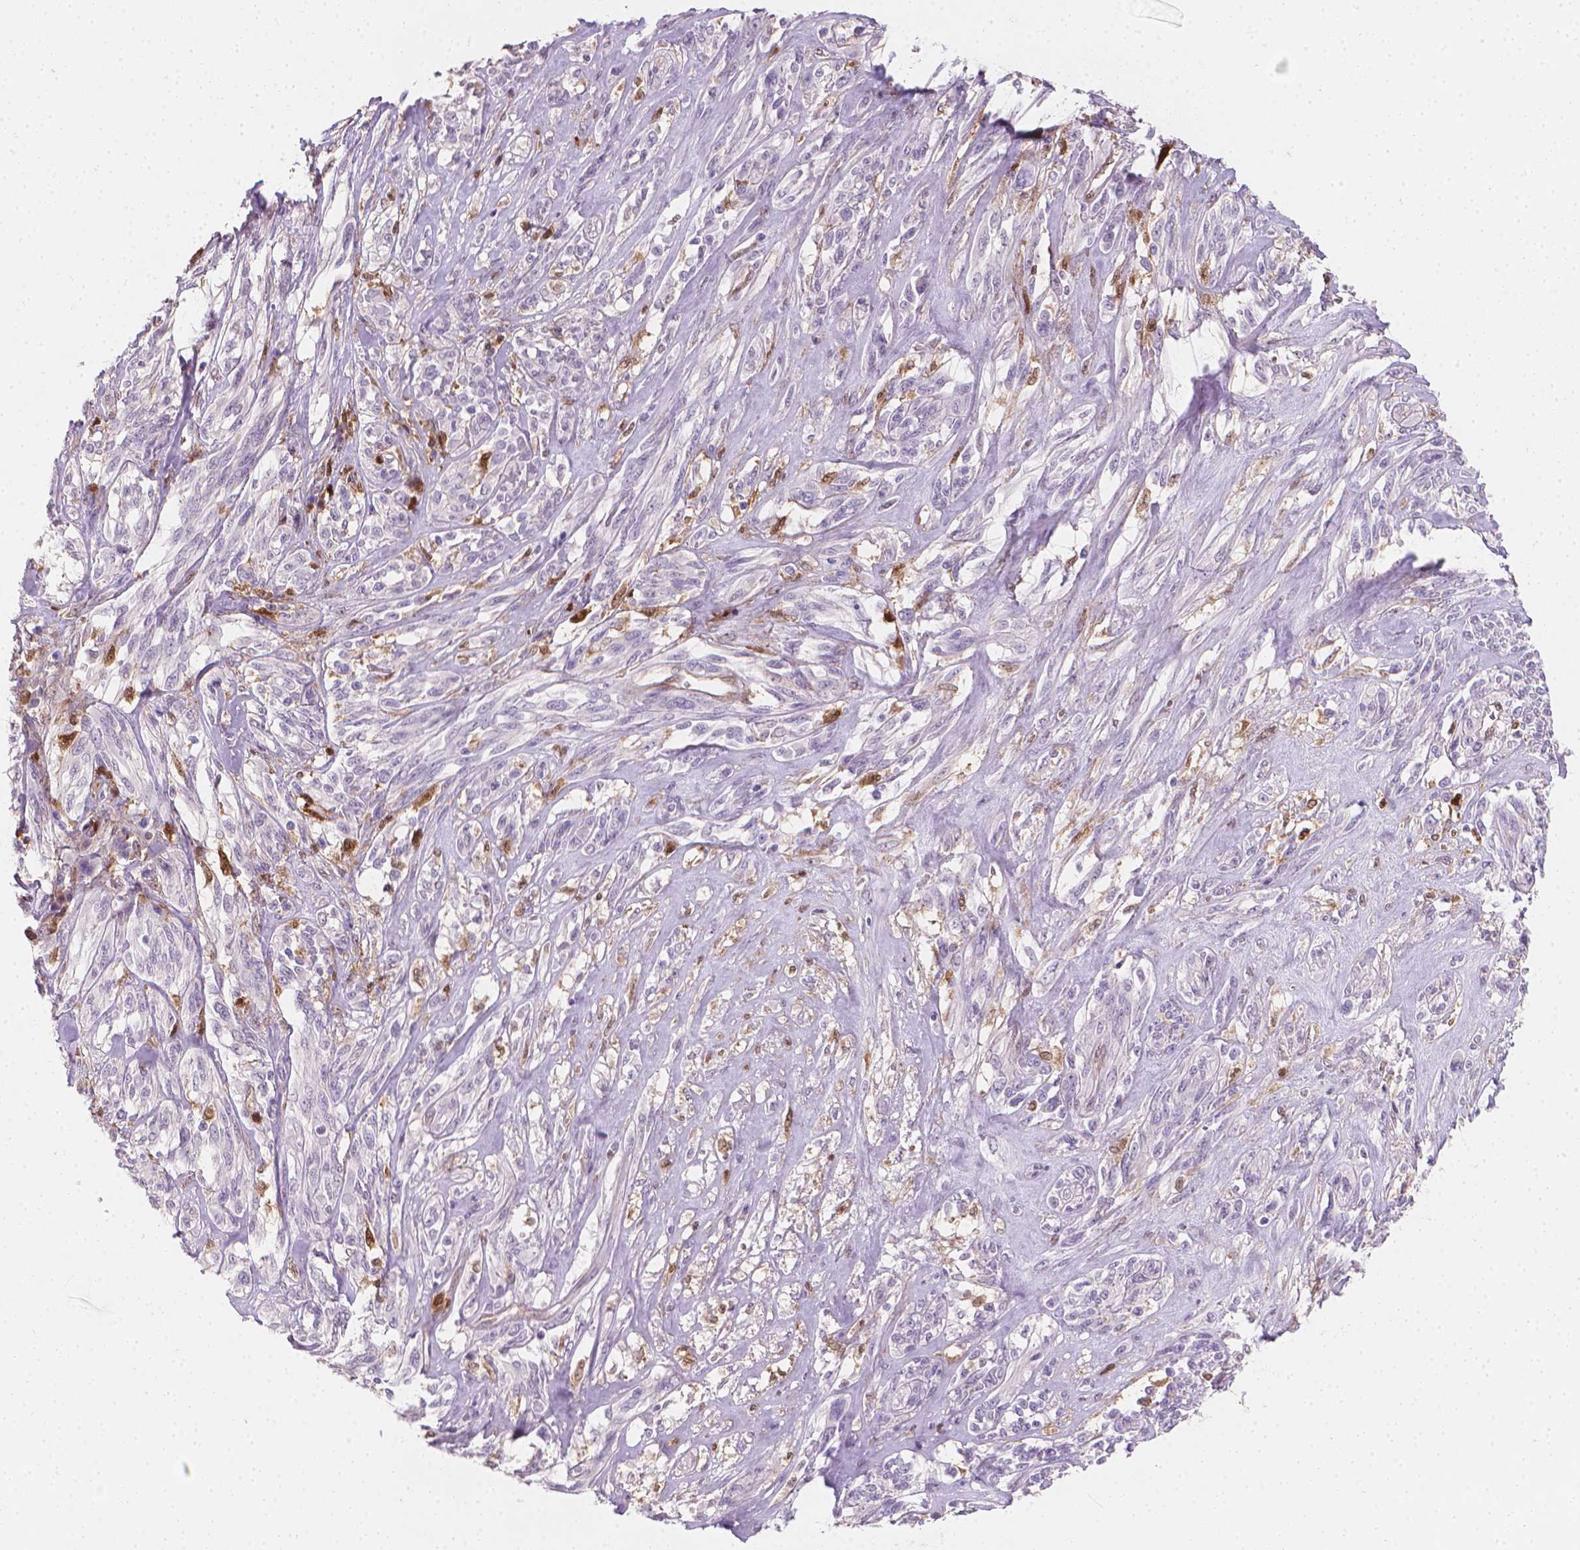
{"staining": {"intensity": "negative", "quantity": "none", "location": "none"}, "tissue": "melanoma", "cell_type": "Tumor cells", "image_type": "cancer", "snomed": [{"axis": "morphology", "description": "Malignant melanoma, NOS"}, {"axis": "topography", "description": "Skin"}], "caption": "Protein analysis of malignant melanoma reveals no significant expression in tumor cells.", "gene": "TNFAIP2", "patient": {"sex": "female", "age": 91}}